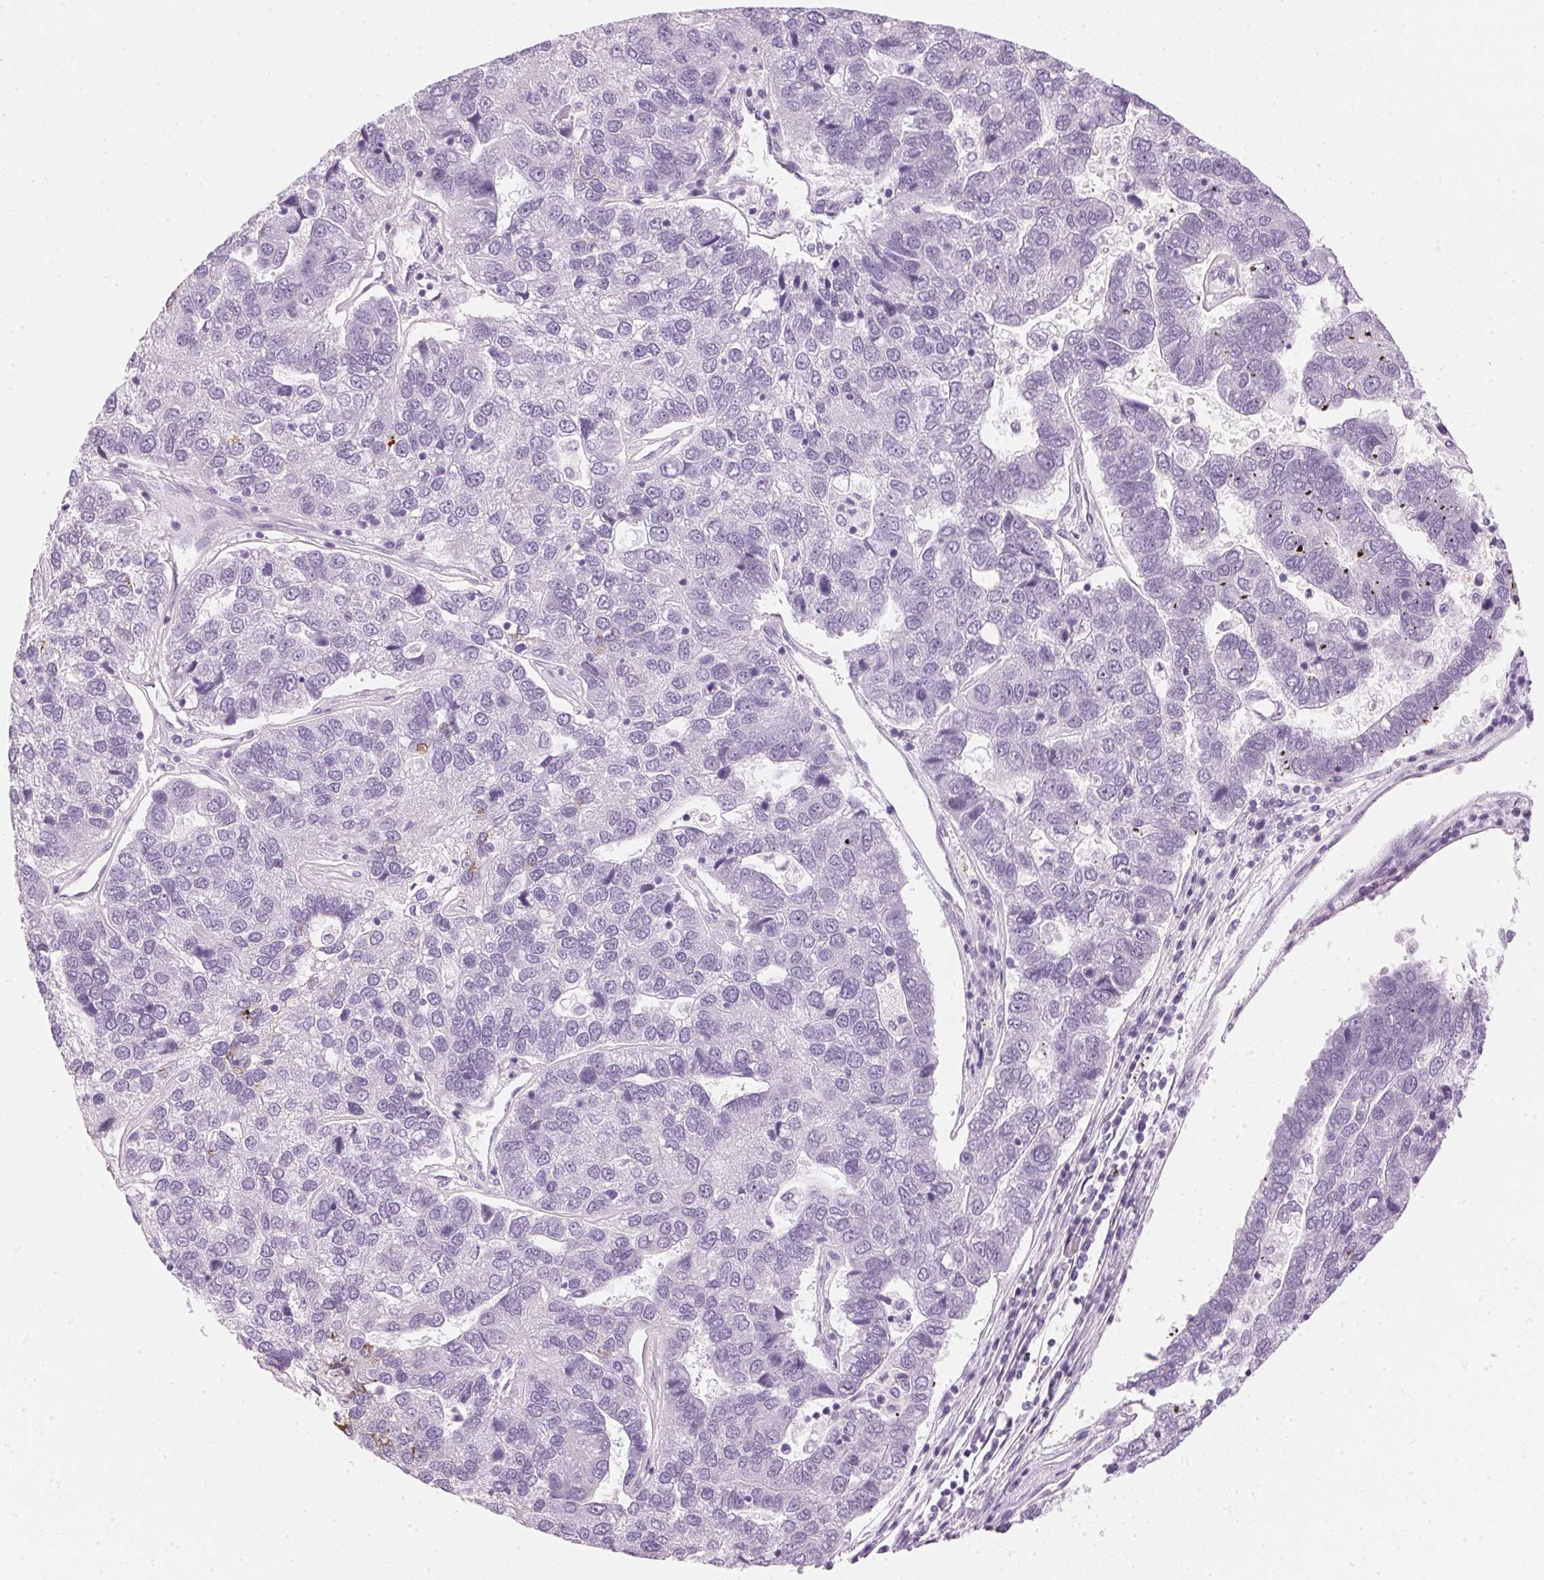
{"staining": {"intensity": "negative", "quantity": "none", "location": "none"}, "tissue": "pancreatic cancer", "cell_type": "Tumor cells", "image_type": "cancer", "snomed": [{"axis": "morphology", "description": "Adenocarcinoma, NOS"}, {"axis": "topography", "description": "Pancreas"}], "caption": "An immunohistochemistry (IHC) image of pancreatic cancer is shown. There is no staining in tumor cells of pancreatic cancer.", "gene": "IGFBP1", "patient": {"sex": "female", "age": 61}}